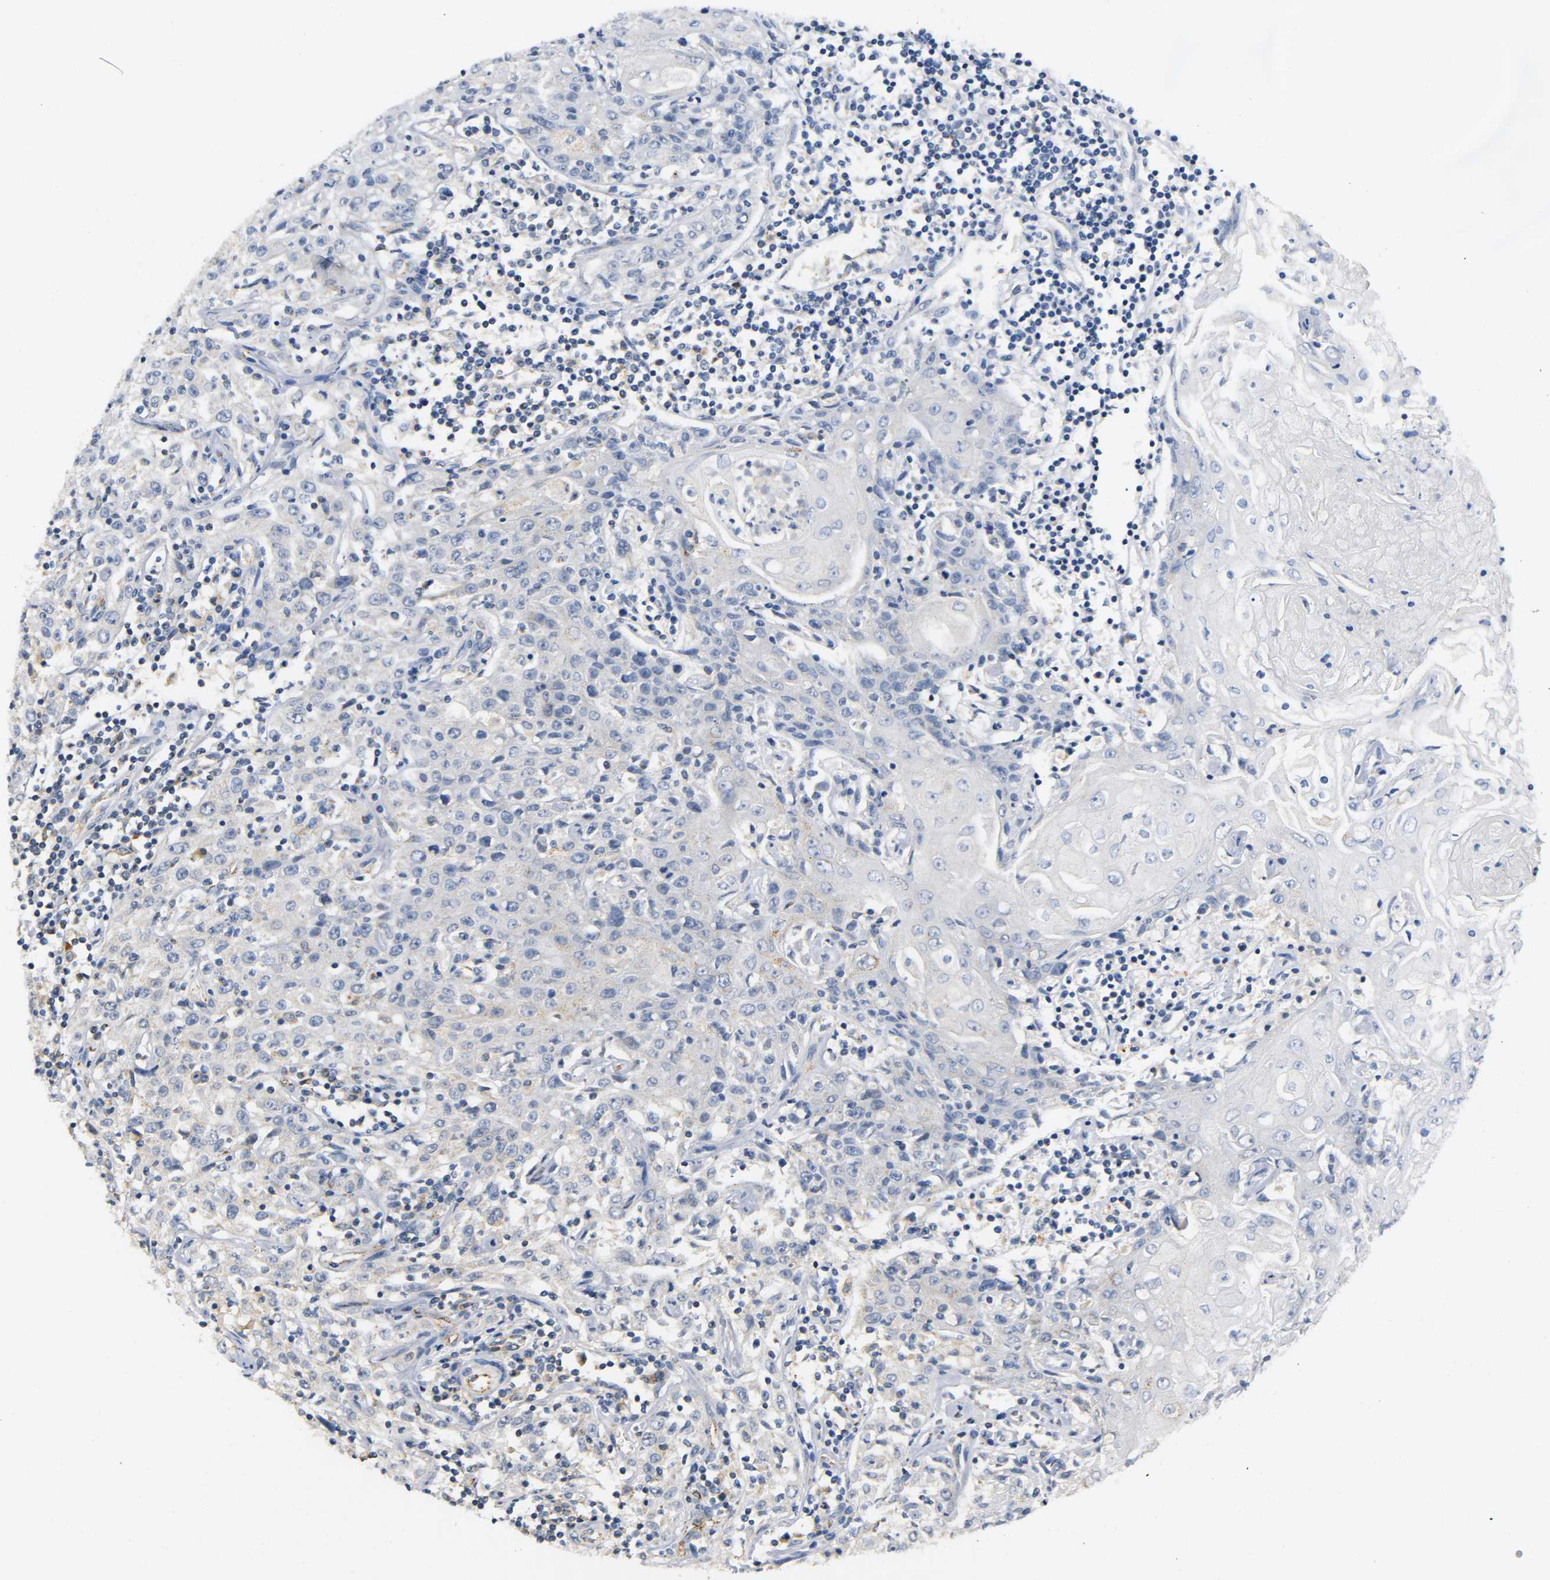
{"staining": {"intensity": "weak", "quantity": "<25%", "location": "cytoplasmic/membranous"}, "tissue": "head and neck cancer", "cell_type": "Tumor cells", "image_type": "cancer", "snomed": [{"axis": "morphology", "description": "Squamous cell carcinoma, NOS"}, {"axis": "topography", "description": "Oral tissue"}, {"axis": "topography", "description": "Head-Neck"}], "caption": "Immunohistochemistry of human head and neck cancer reveals no expression in tumor cells.", "gene": "NRP1", "patient": {"sex": "female", "age": 76}}